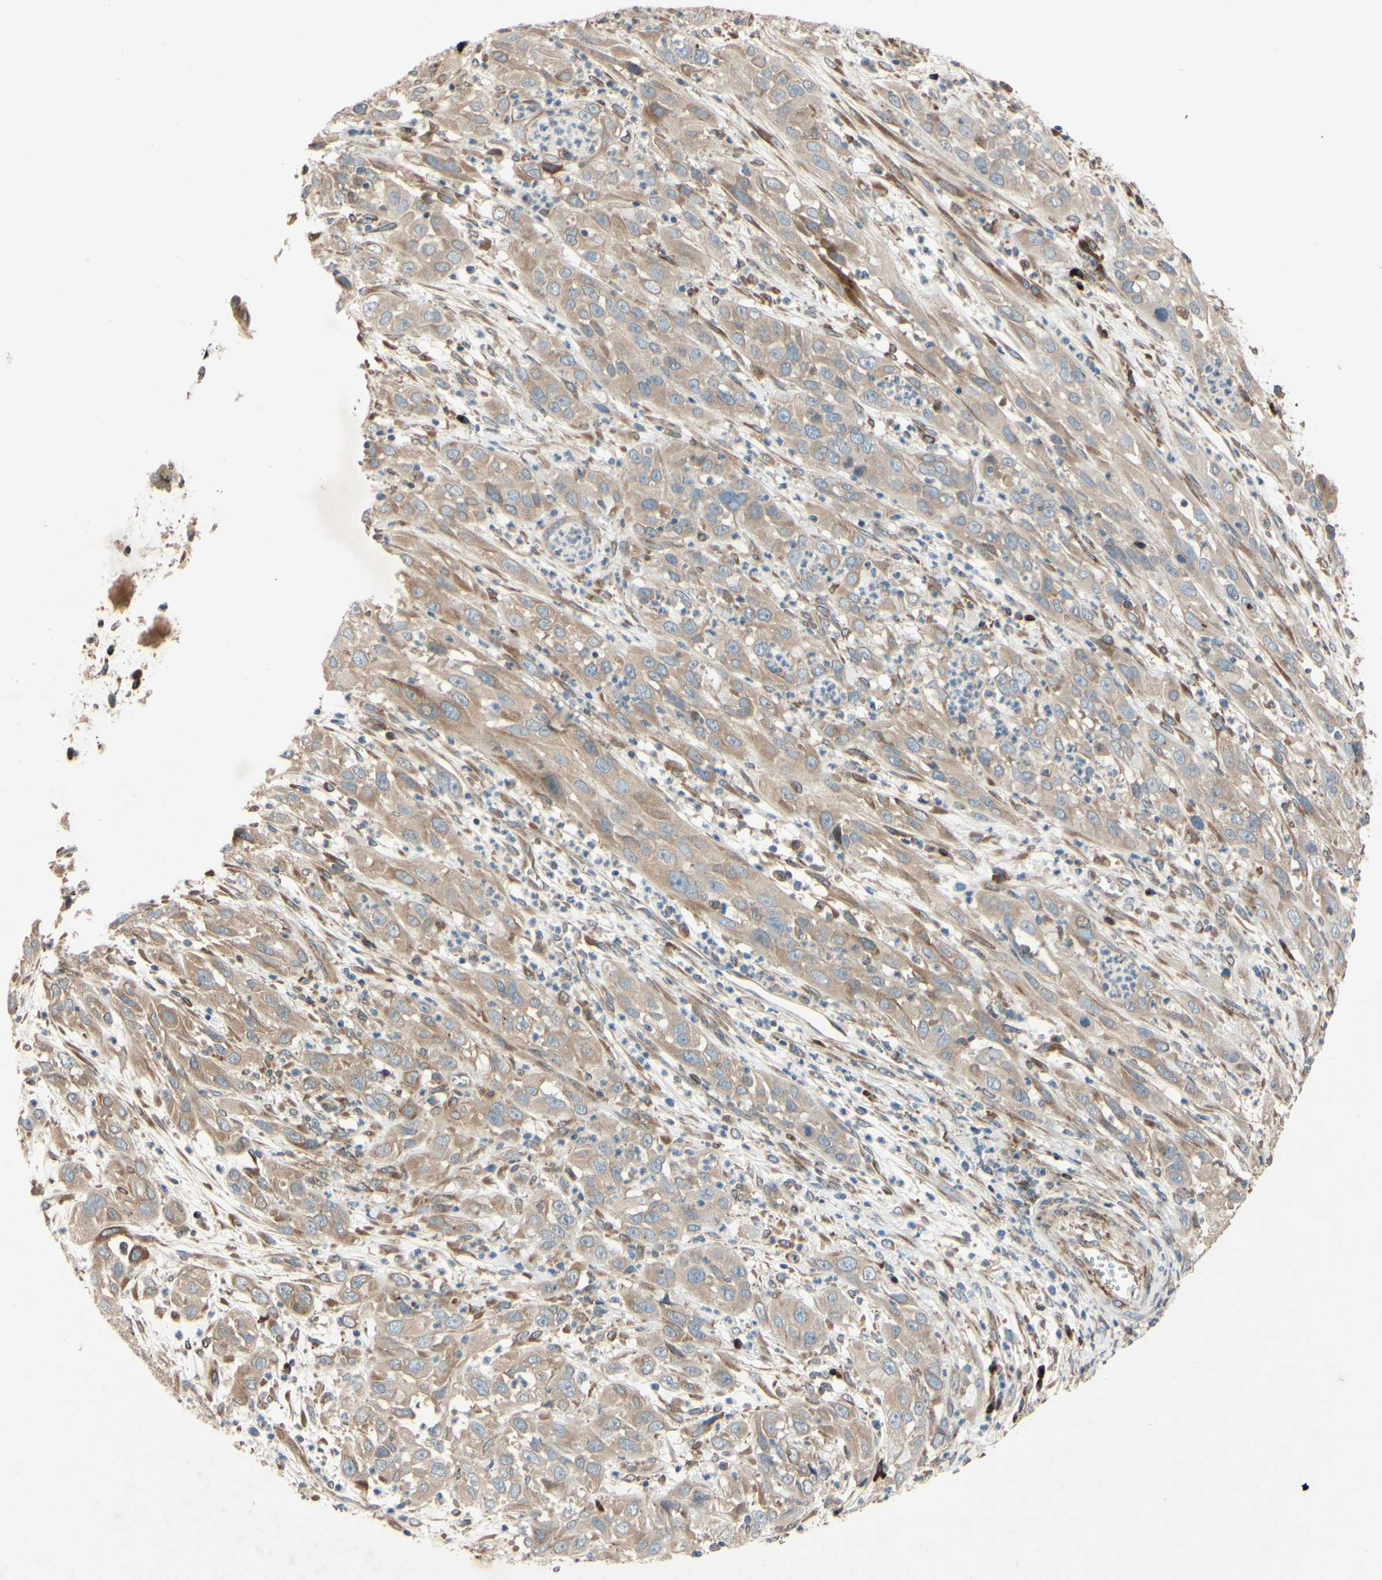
{"staining": {"intensity": "weak", "quantity": ">75%", "location": "none"}, "tissue": "cervical cancer", "cell_type": "Tumor cells", "image_type": "cancer", "snomed": [{"axis": "morphology", "description": "Squamous cell carcinoma, NOS"}, {"axis": "topography", "description": "Cervix"}], "caption": "IHC image of squamous cell carcinoma (cervical) stained for a protein (brown), which reveals low levels of weak None staining in about >75% of tumor cells.", "gene": "PTPRU", "patient": {"sex": "female", "age": 32}}